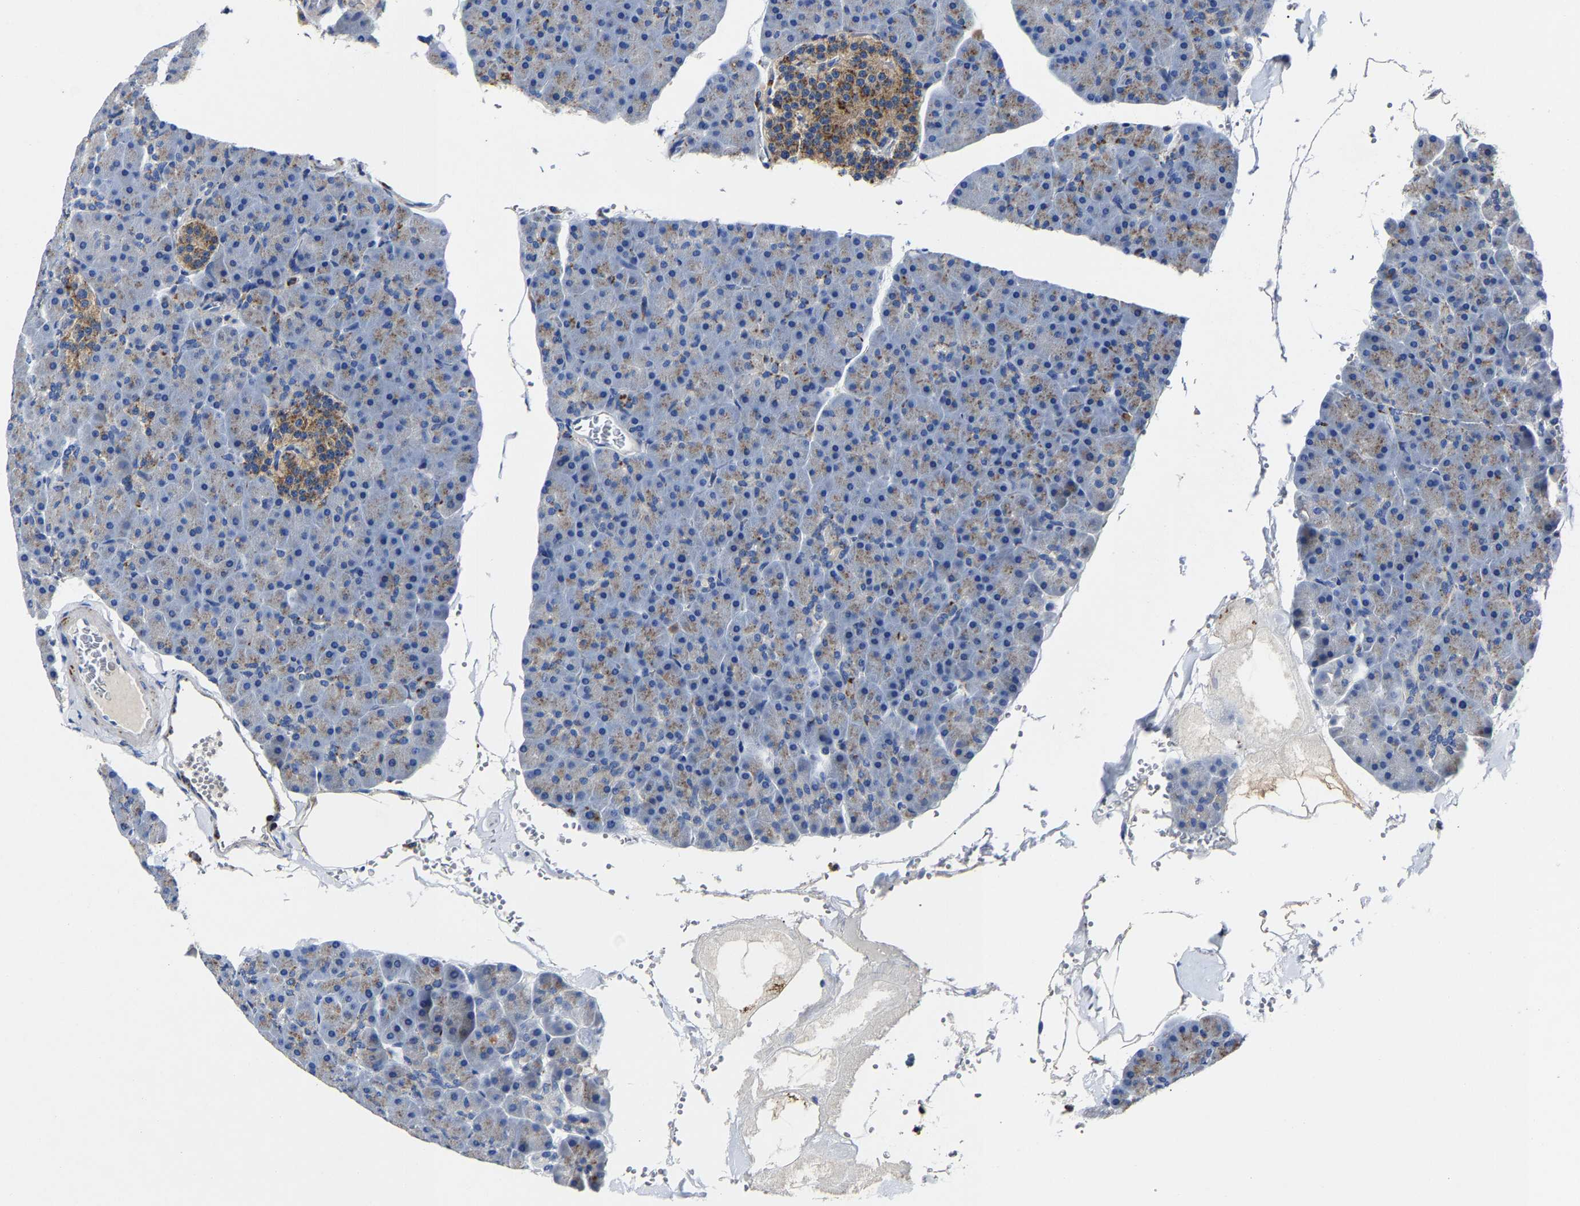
{"staining": {"intensity": "moderate", "quantity": ">75%", "location": "cytoplasmic/membranous"}, "tissue": "pancreas", "cell_type": "Exocrine glandular cells", "image_type": "normal", "snomed": [{"axis": "morphology", "description": "Normal tissue, NOS"}, {"axis": "topography", "description": "Pancreas"}], "caption": "A medium amount of moderate cytoplasmic/membranous expression is appreciated in about >75% of exocrine glandular cells in normal pancreas.", "gene": "LAMTOR4", "patient": {"sex": "male", "age": 35}}